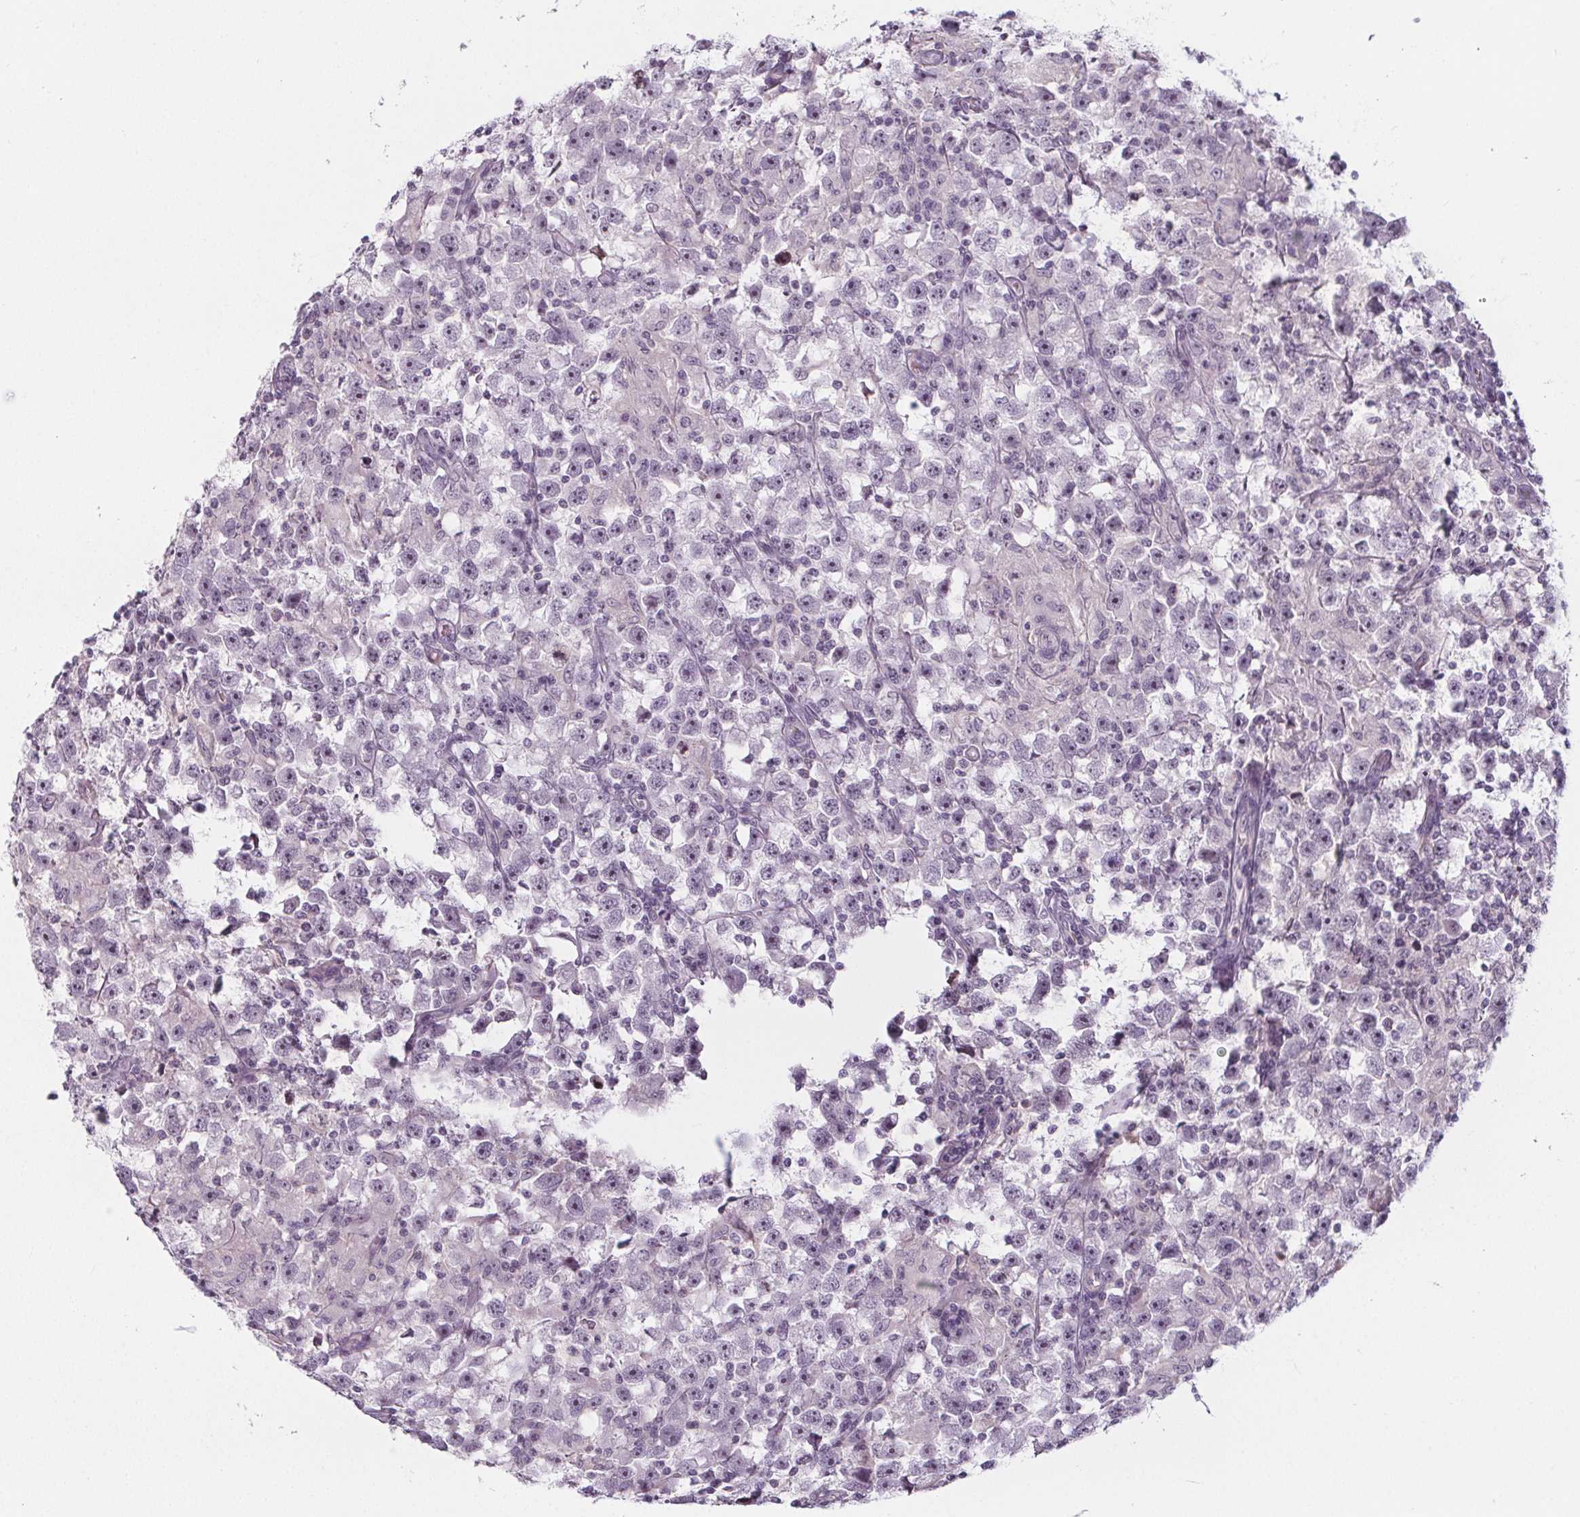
{"staining": {"intensity": "weak", "quantity": "25%-75%", "location": "nuclear"}, "tissue": "testis cancer", "cell_type": "Tumor cells", "image_type": "cancer", "snomed": [{"axis": "morphology", "description": "Seminoma, NOS"}, {"axis": "topography", "description": "Testis"}], "caption": "An IHC image of tumor tissue is shown. Protein staining in brown highlights weak nuclear positivity in testis cancer (seminoma) within tumor cells.", "gene": "NOLC1", "patient": {"sex": "male", "age": 33}}